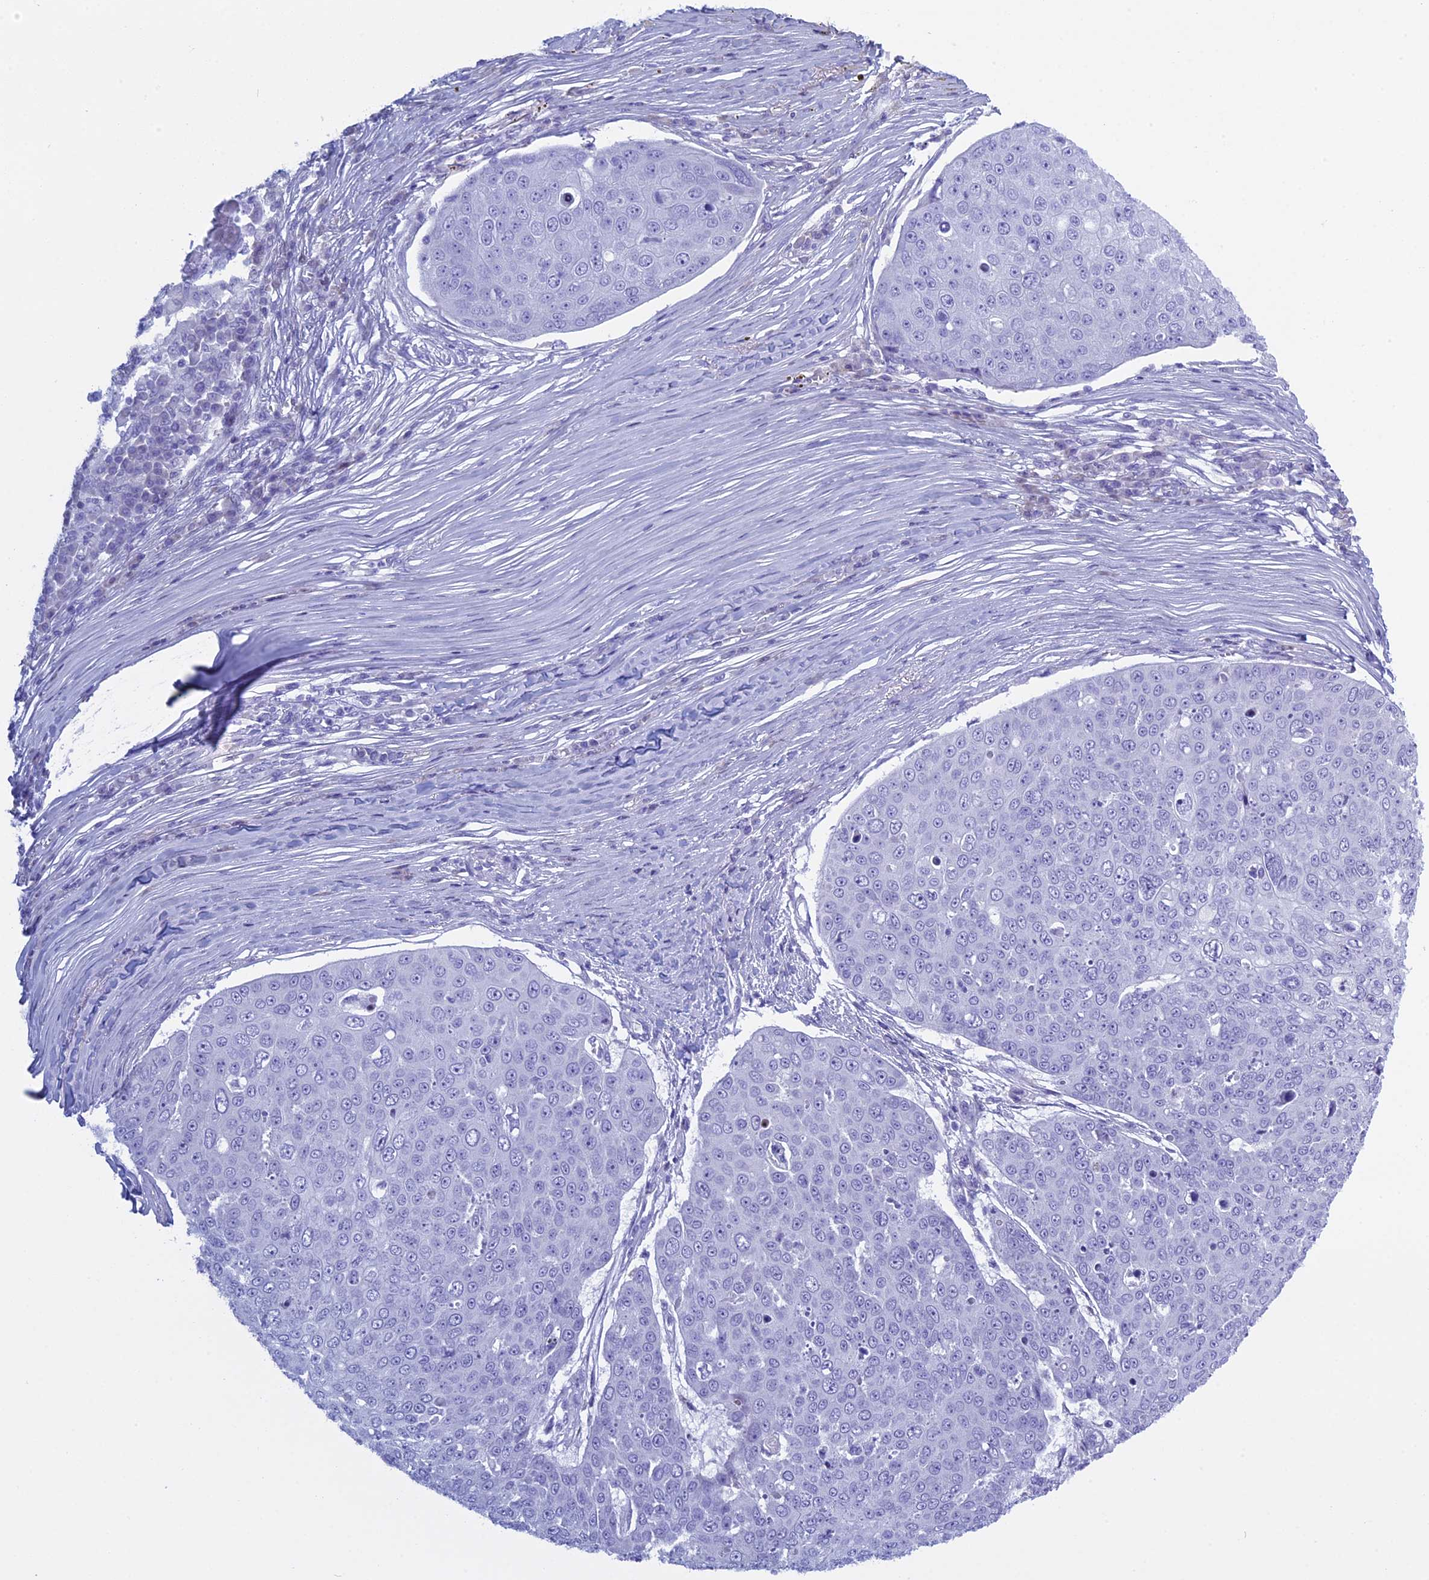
{"staining": {"intensity": "negative", "quantity": "none", "location": "none"}, "tissue": "skin cancer", "cell_type": "Tumor cells", "image_type": "cancer", "snomed": [{"axis": "morphology", "description": "Squamous cell carcinoma, NOS"}, {"axis": "topography", "description": "Skin"}], "caption": "Tumor cells show no significant positivity in skin cancer (squamous cell carcinoma). (Stains: DAB (3,3'-diaminobenzidine) immunohistochemistry with hematoxylin counter stain, Microscopy: brightfield microscopy at high magnification).", "gene": "KCTD21", "patient": {"sex": "male", "age": 71}}